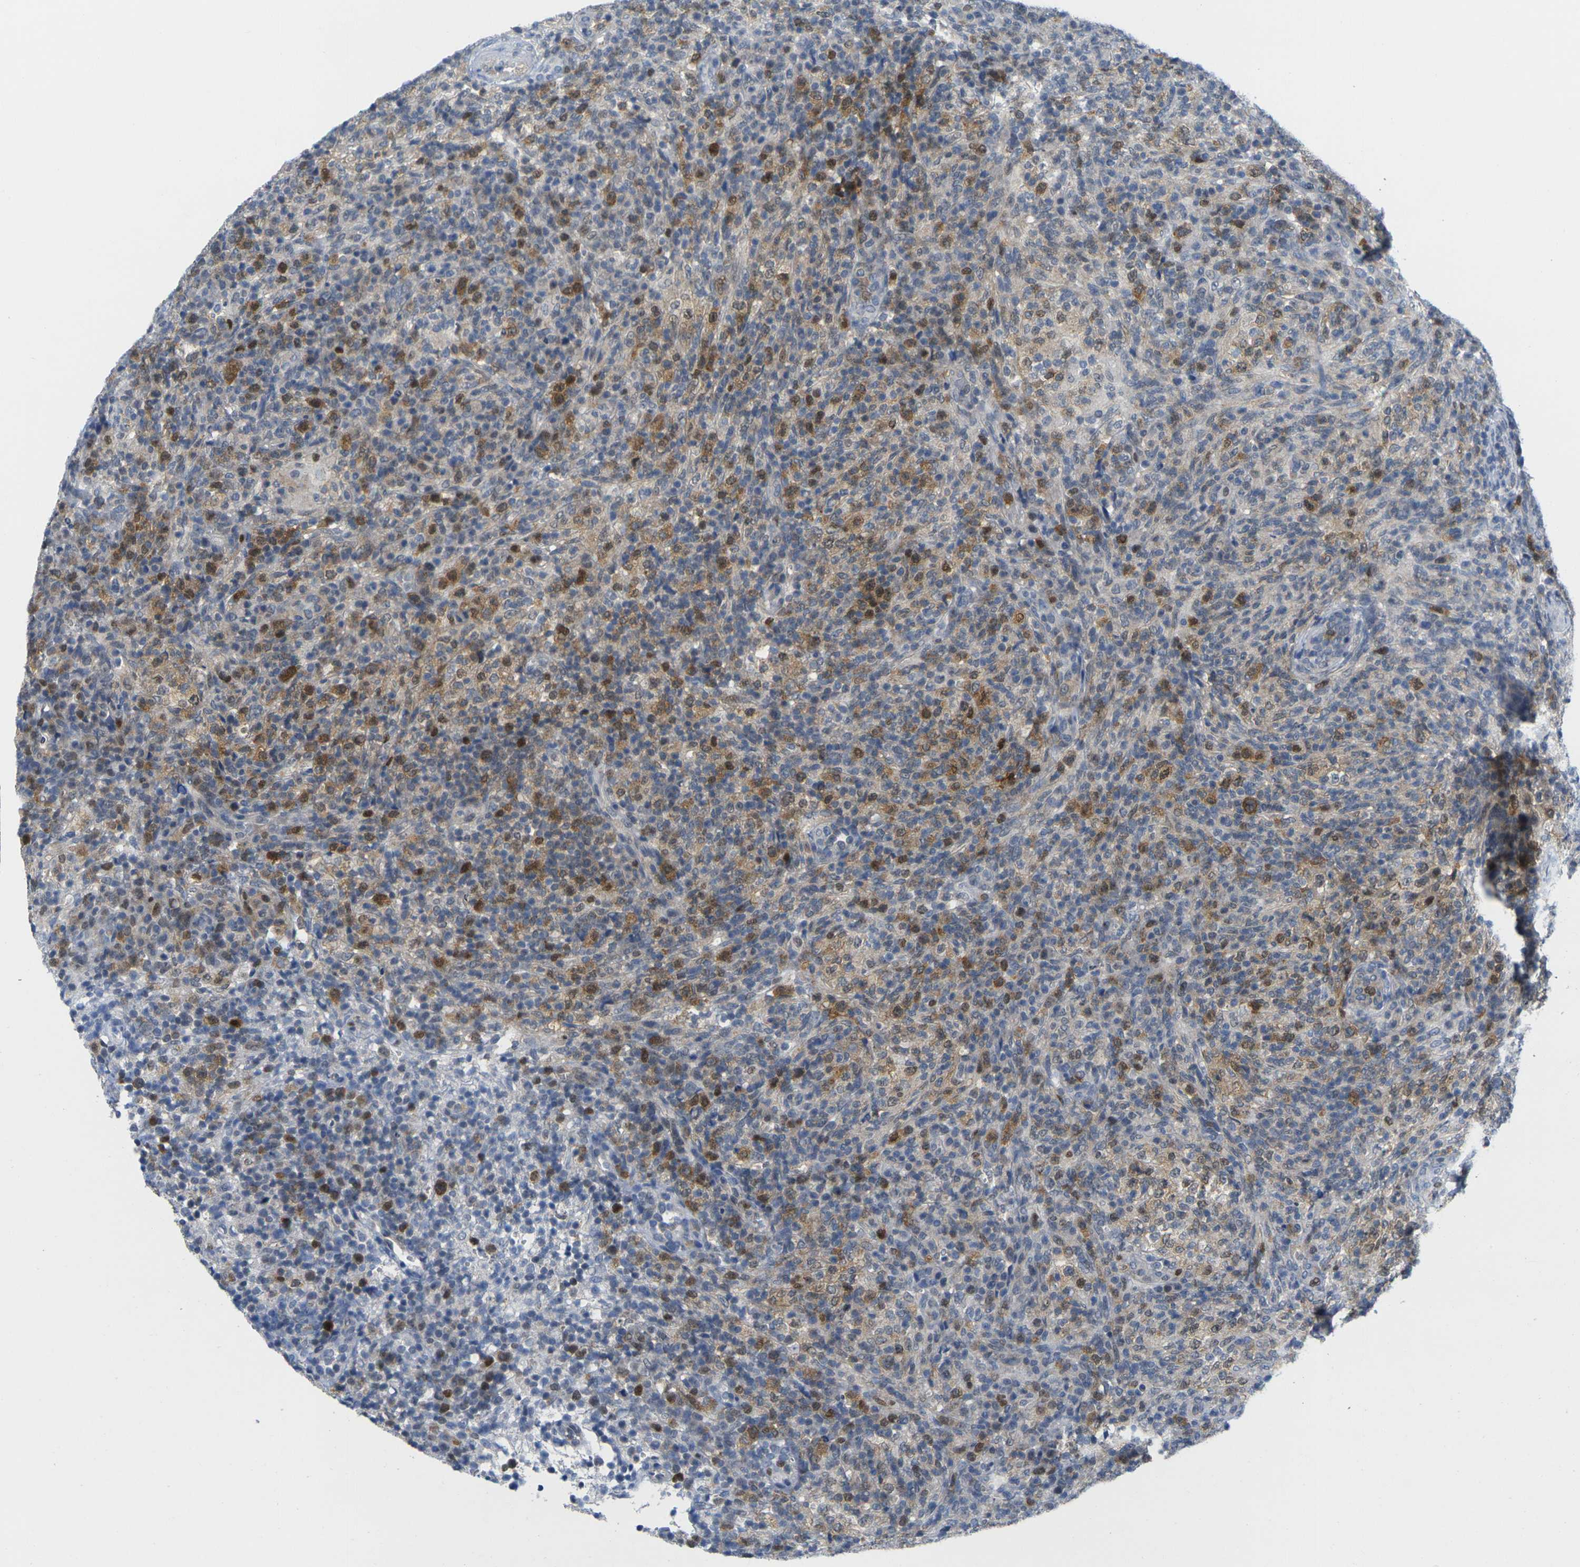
{"staining": {"intensity": "moderate", "quantity": "25%-75%", "location": "cytoplasmic/membranous,nuclear"}, "tissue": "lymphoma", "cell_type": "Tumor cells", "image_type": "cancer", "snomed": [{"axis": "morphology", "description": "Malignant lymphoma, non-Hodgkin's type, High grade"}, {"axis": "topography", "description": "Lymph node"}], "caption": "Malignant lymphoma, non-Hodgkin's type (high-grade) stained with a protein marker reveals moderate staining in tumor cells.", "gene": "CDK2", "patient": {"sex": "female", "age": 76}}